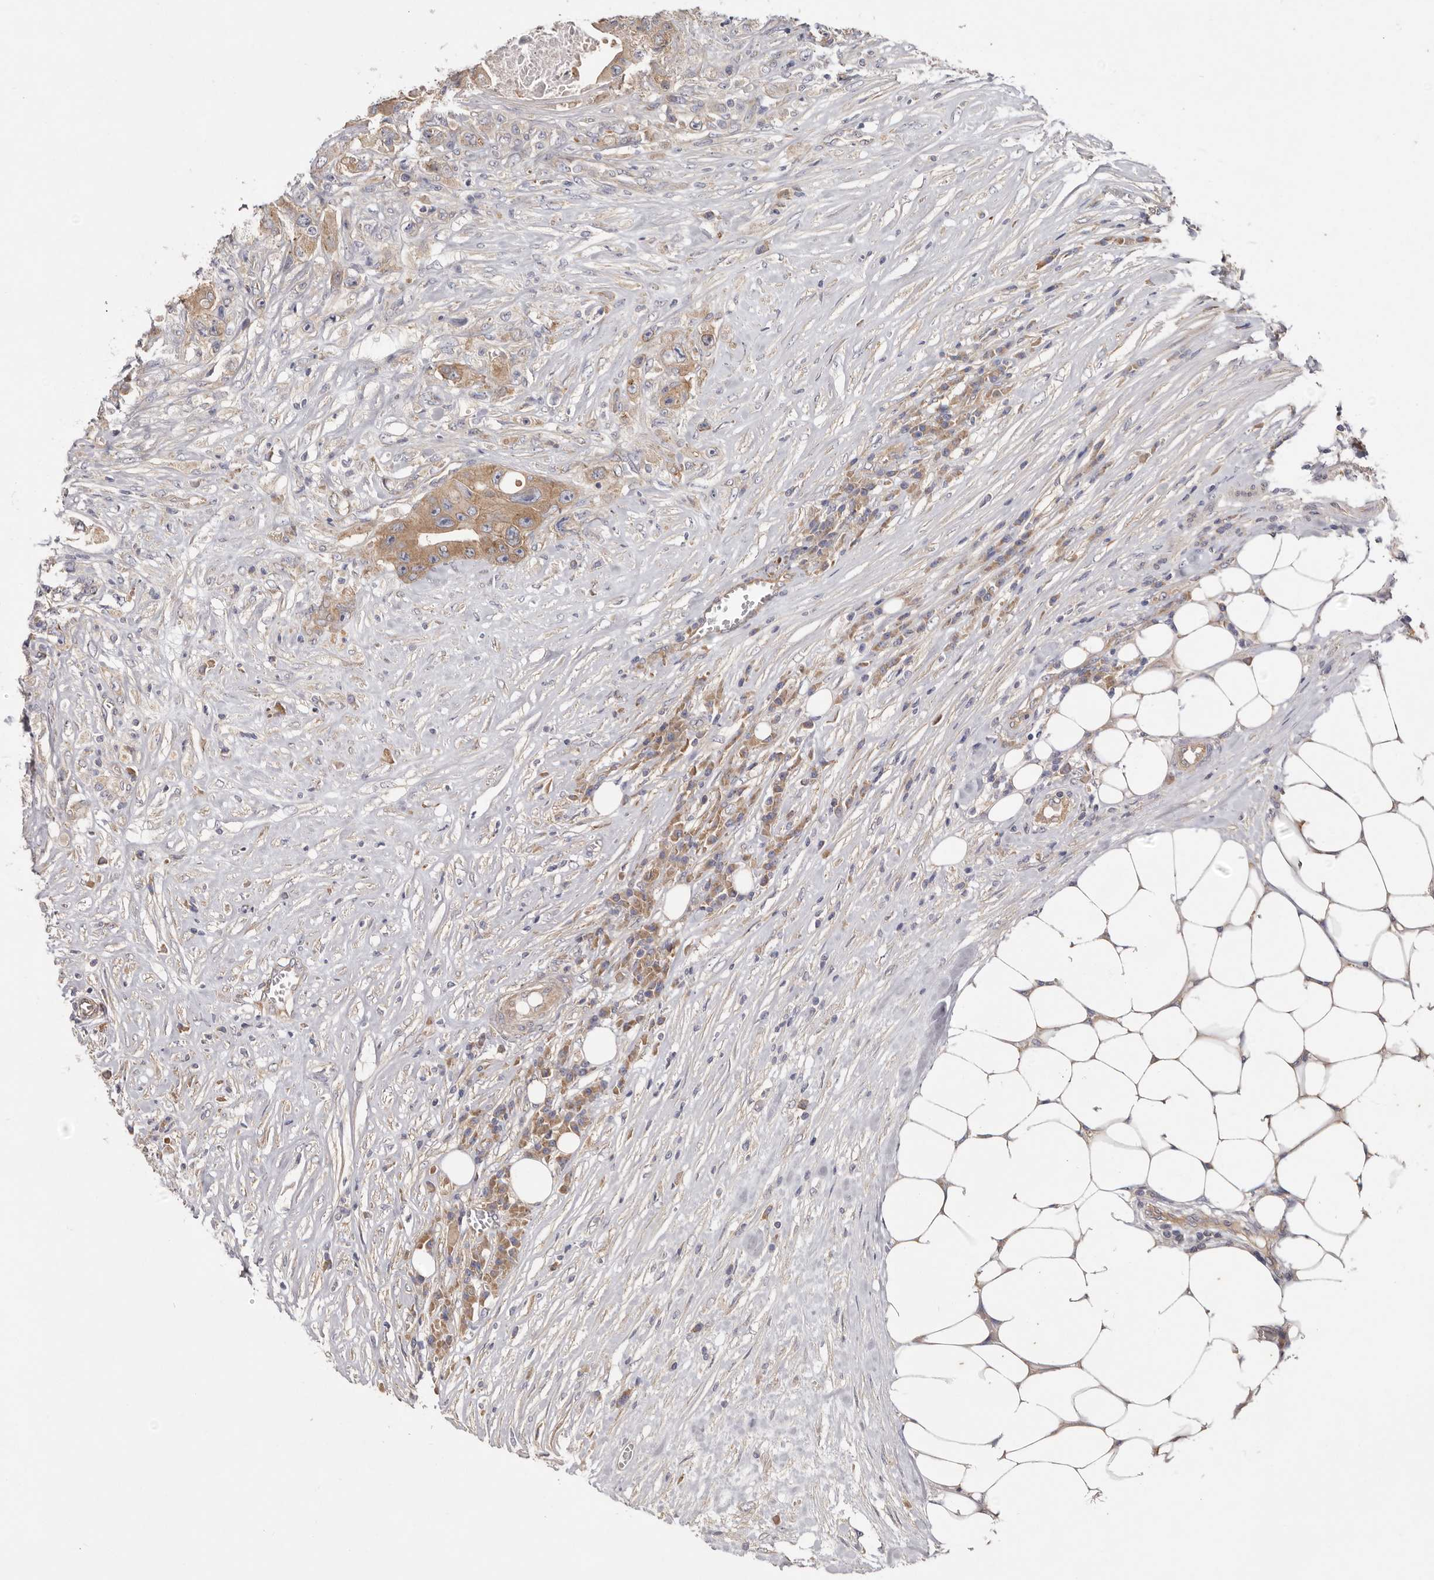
{"staining": {"intensity": "moderate", "quantity": ">75%", "location": "cytoplasmic/membranous"}, "tissue": "colorectal cancer", "cell_type": "Tumor cells", "image_type": "cancer", "snomed": [{"axis": "morphology", "description": "Adenocarcinoma, NOS"}, {"axis": "topography", "description": "Colon"}], "caption": "Colorectal adenocarcinoma stained with DAB (3,3'-diaminobenzidine) immunohistochemistry reveals medium levels of moderate cytoplasmic/membranous positivity in about >75% of tumor cells.", "gene": "FAM167B", "patient": {"sex": "female", "age": 46}}